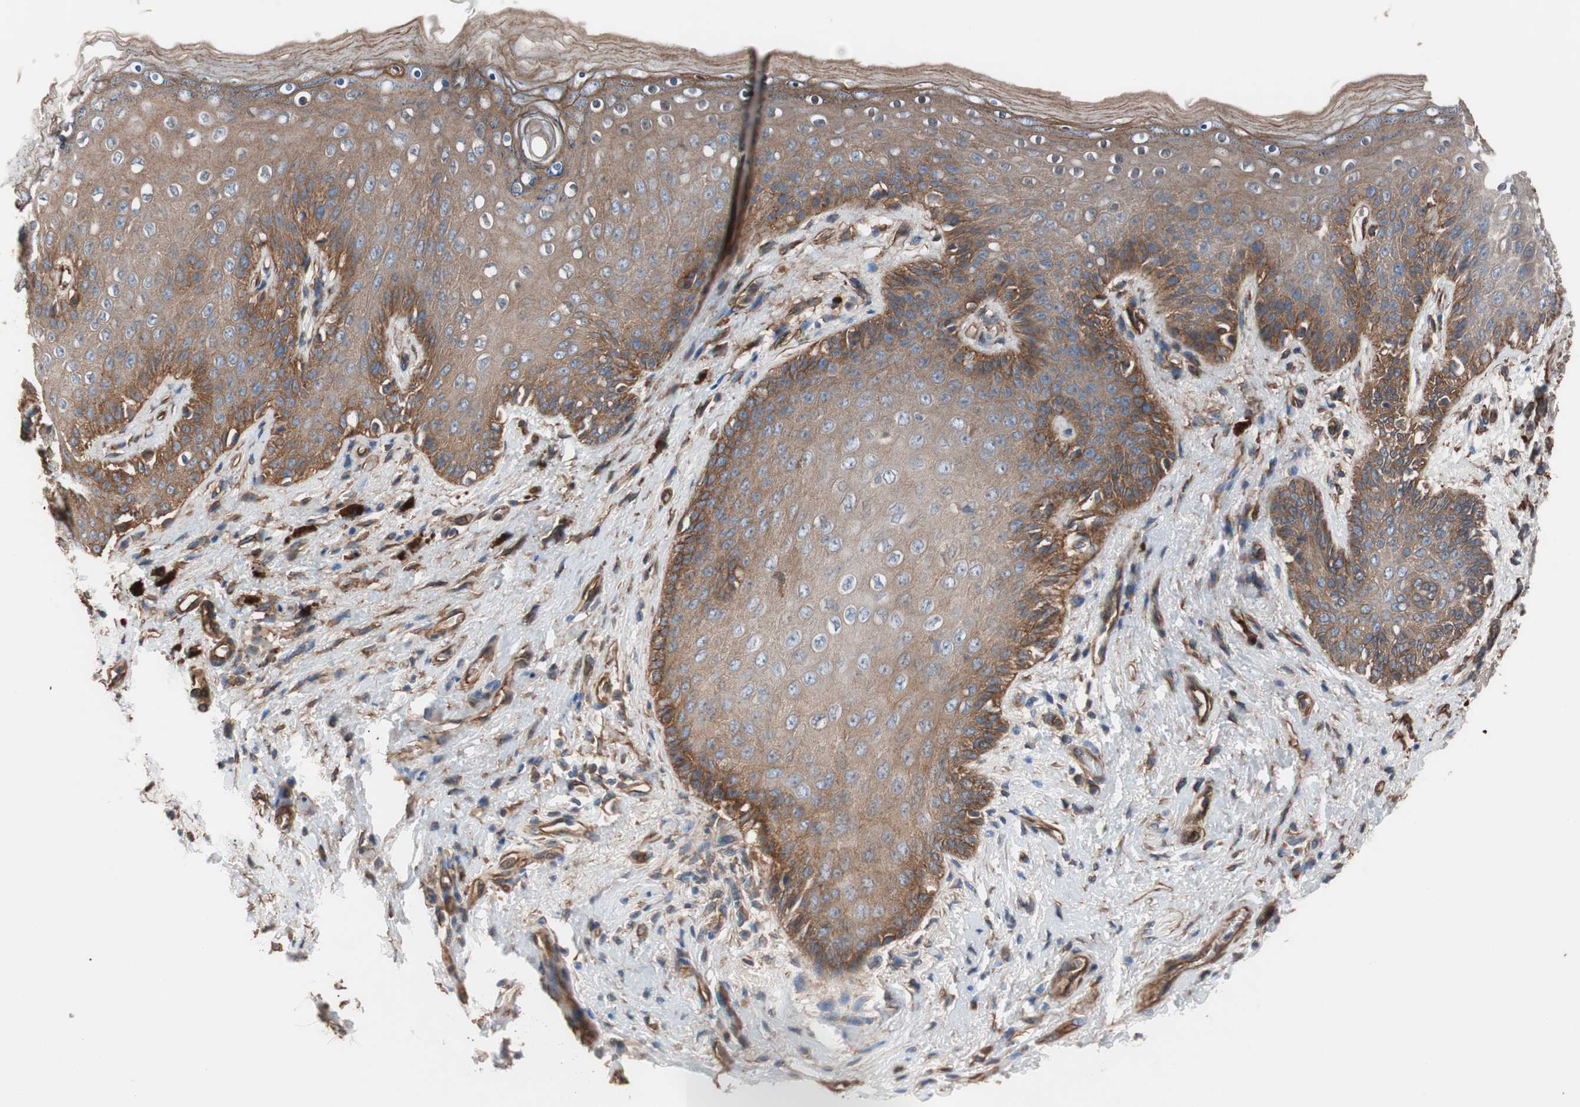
{"staining": {"intensity": "moderate", "quantity": ">75%", "location": "cytoplasmic/membranous"}, "tissue": "skin", "cell_type": "Epidermal cells", "image_type": "normal", "snomed": [{"axis": "morphology", "description": "Normal tissue, NOS"}, {"axis": "topography", "description": "Anal"}], "caption": "Protein analysis of normal skin demonstrates moderate cytoplasmic/membranous expression in about >75% of epidermal cells. The protein of interest is stained brown, and the nuclei are stained in blue (DAB (3,3'-diaminobenzidine) IHC with brightfield microscopy, high magnification).", "gene": "SPINT1", "patient": {"sex": "female", "age": 46}}